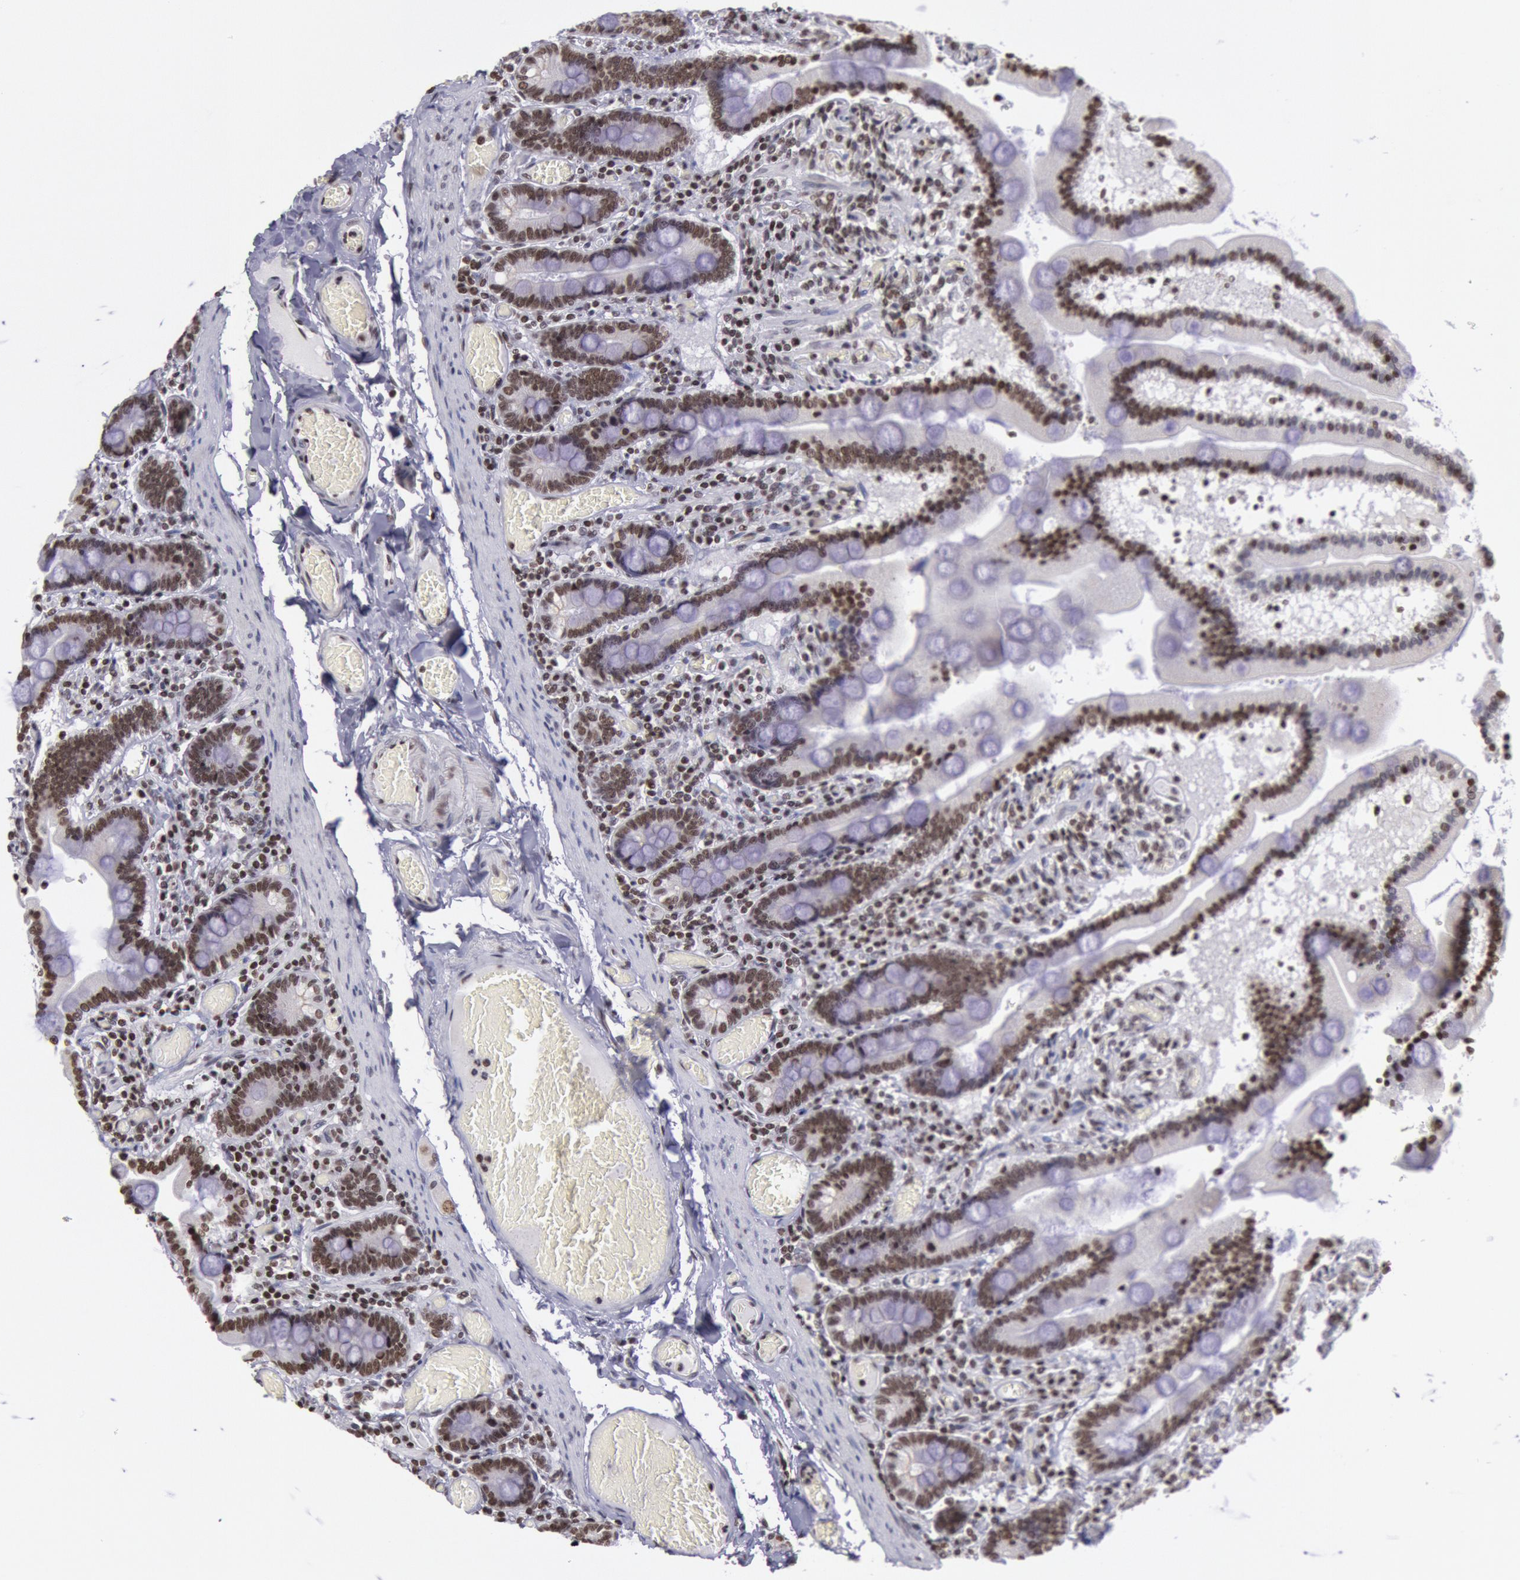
{"staining": {"intensity": "moderate", "quantity": ">75%", "location": "cytoplasmic/membranous"}, "tissue": "small intestine", "cell_type": "Glandular cells", "image_type": "normal", "snomed": [{"axis": "morphology", "description": "Normal tissue, NOS"}, {"axis": "topography", "description": "Small intestine"}], "caption": "The photomicrograph reveals immunohistochemical staining of unremarkable small intestine. There is moderate cytoplasmic/membranous positivity is seen in about >75% of glandular cells.", "gene": "NKAP", "patient": {"sex": "male", "age": 59}}